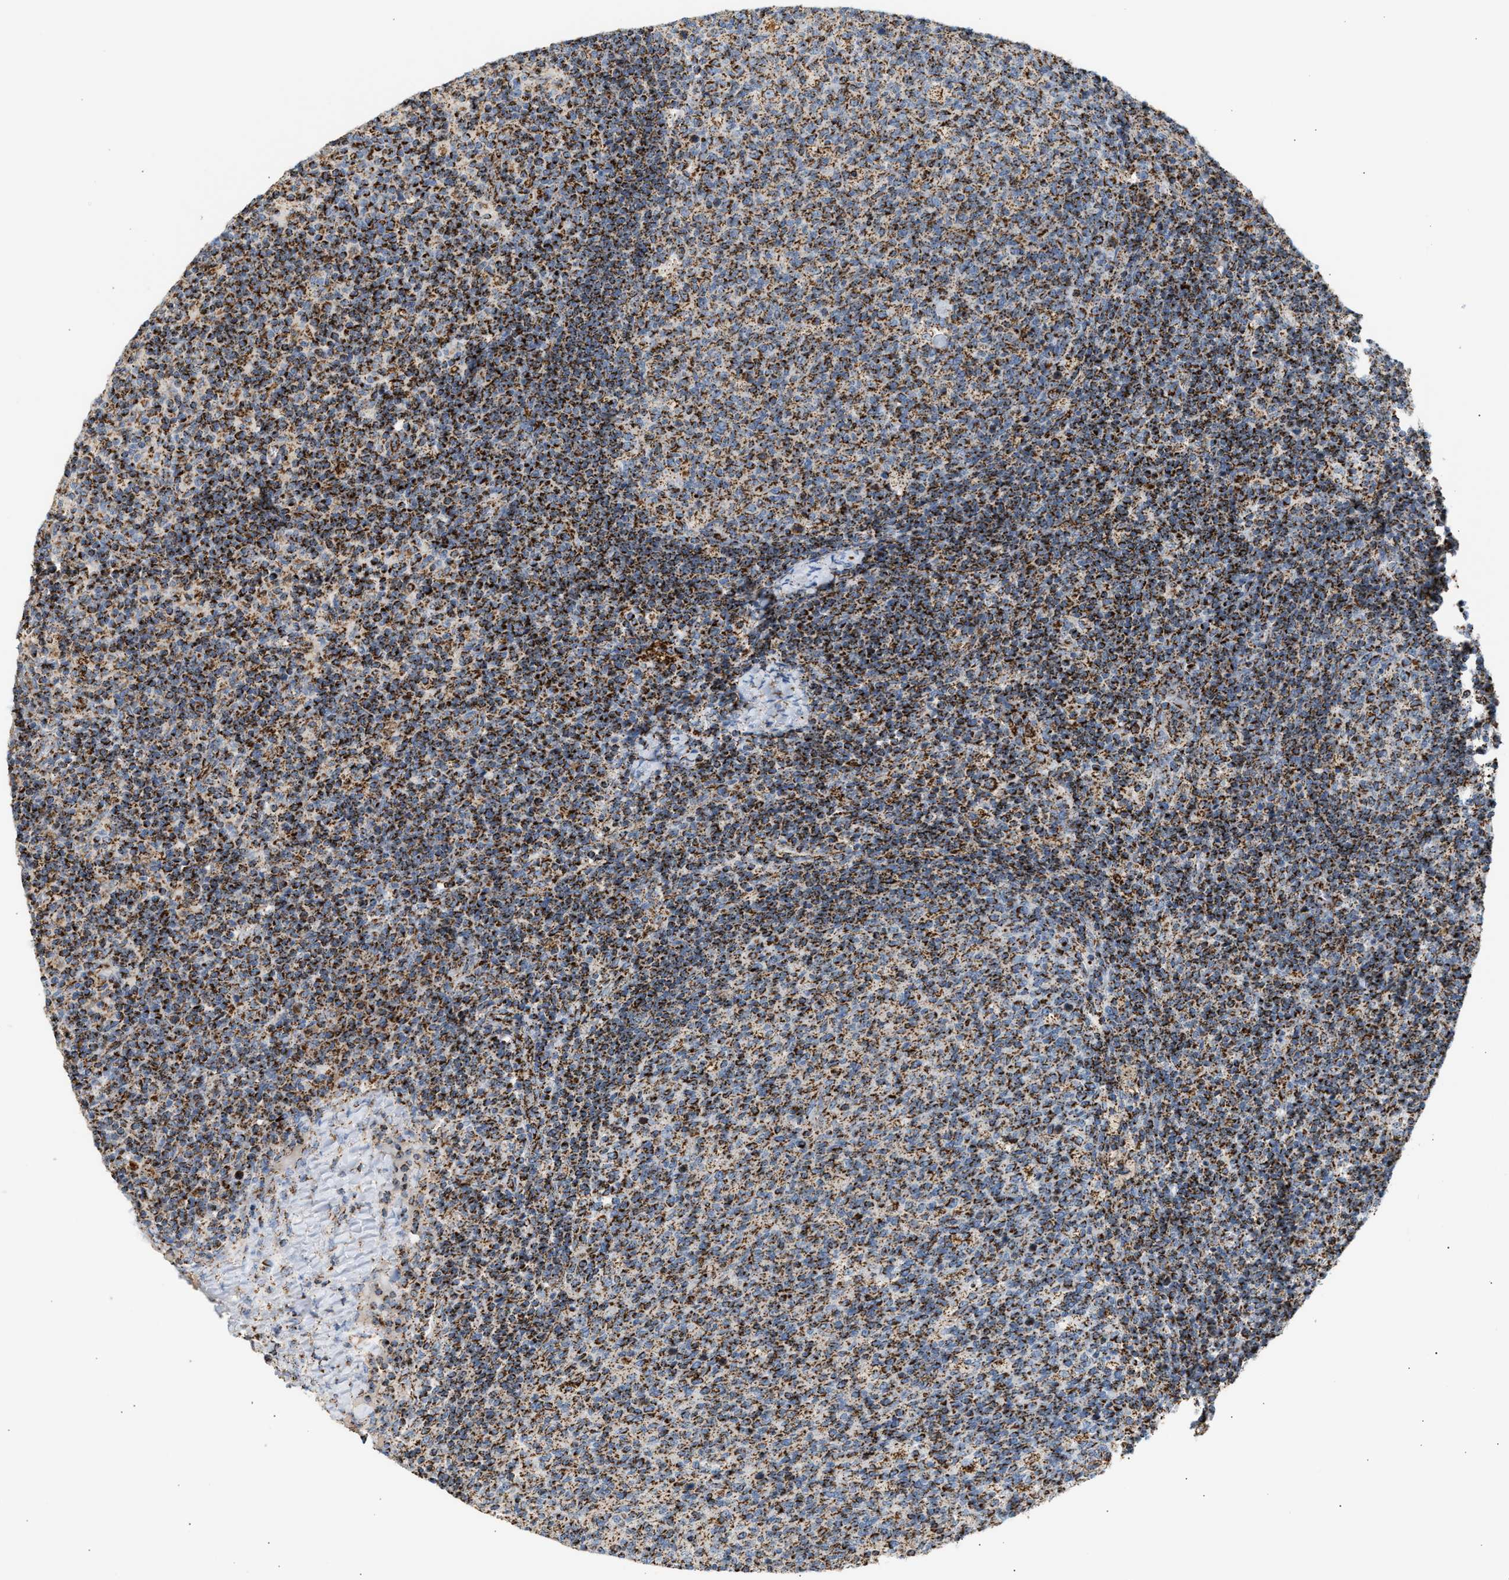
{"staining": {"intensity": "strong", "quantity": ">75%", "location": "cytoplasmic/membranous"}, "tissue": "lymph node", "cell_type": "Germinal center cells", "image_type": "normal", "snomed": [{"axis": "morphology", "description": "Normal tissue, NOS"}, {"axis": "morphology", "description": "Inflammation, NOS"}, {"axis": "topography", "description": "Lymph node"}], "caption": "An immunohistochemistry histopathology image of normal tissue is shown. Protein staining in brown highlights strong cytoplasmic/membranous positivity in lymph node within germinal center cells.", "gene": "OGDH", "patient": {"sex": "male", "age": 55}}